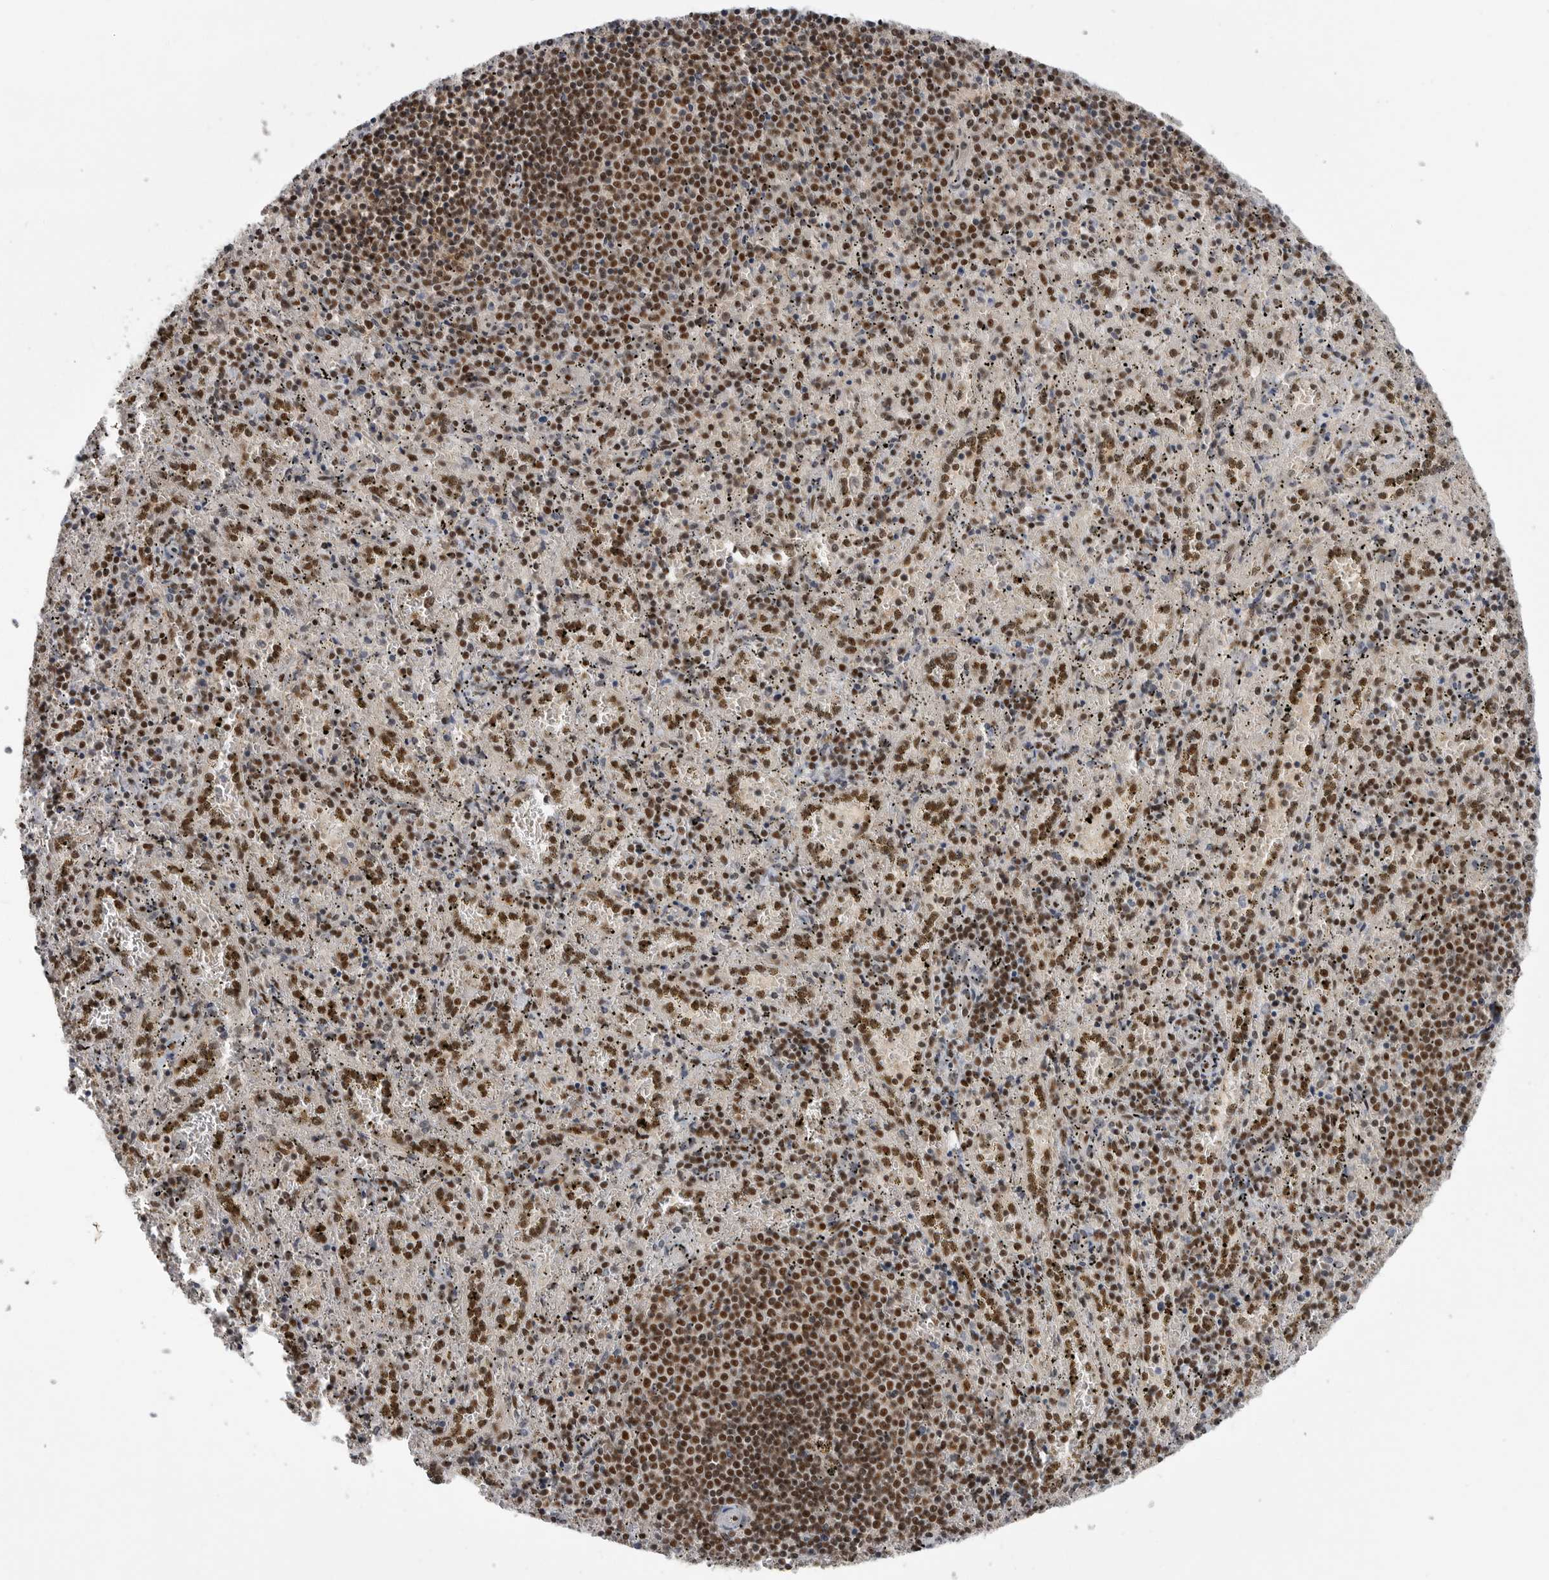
{"staining": {"intensity": "moderate", "quantity": ">75%", "location": "nuclear"}, "tissue": "spleen", "cell_type": "Cells in red pulp", "image_type": "normal", "snomed": [{"axis": "morphology", "description": "Normal tissue, NOS"}, {"axis": "topography", "description": "Spleen"}], "caption": "Brown immunohistochemical staining in normal human spleen reveals moderate nuclear staining in approximately >75% of cells in red pulp. (Brightfield microscopy of DAB IHC at high magnification).", "gene": "PPP1R8", "patient": {"sex": "male", "age": 11}}